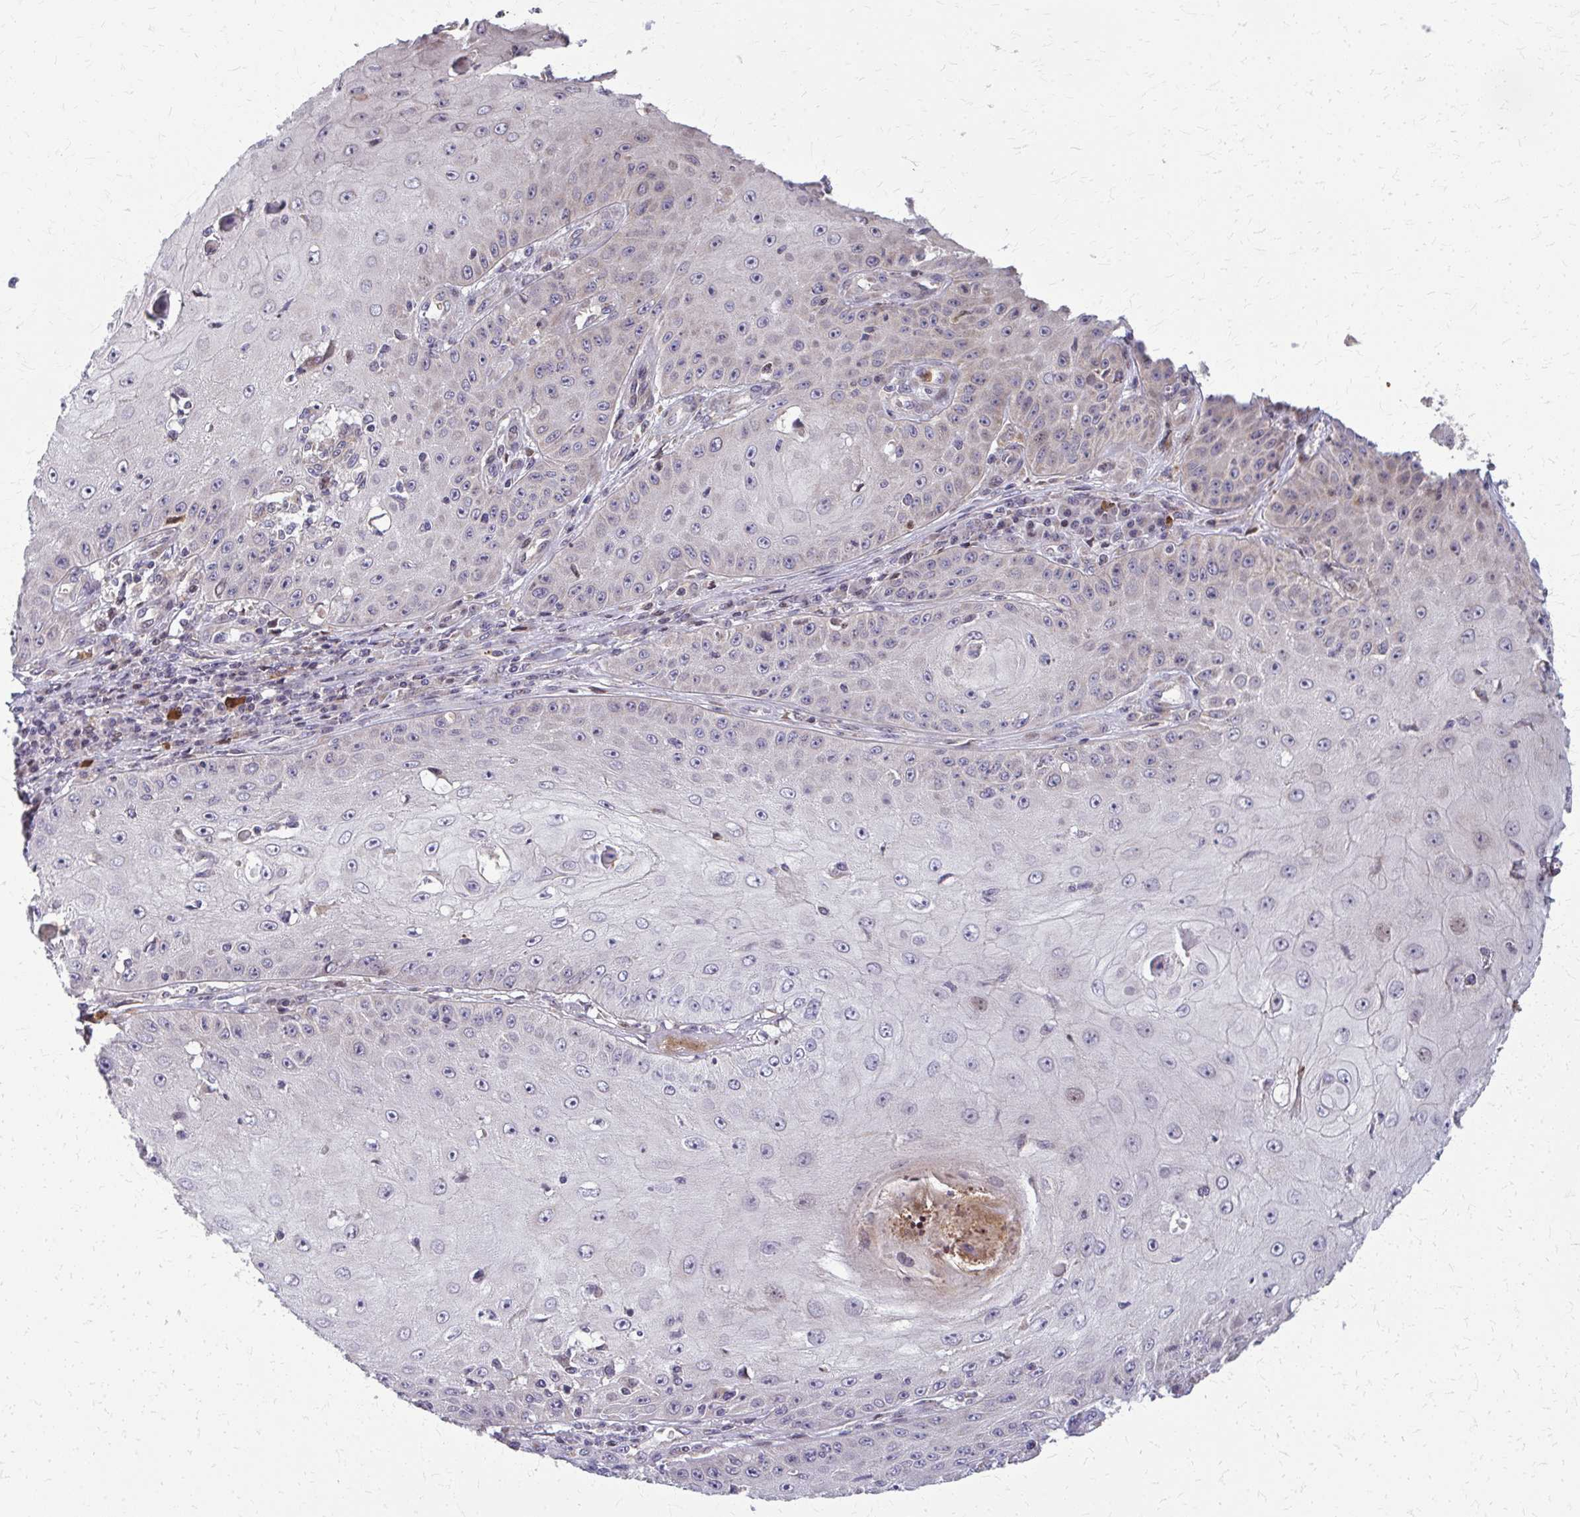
{"staining": {"intensity": "negative", "quantity": "none", "location": "none"}, "tissue": "skin cancer", "cell_type": "Tumor cells", "image_type": "cancer", "snomed": [{"axis": "morphology", "description": "Squamous cell carcinoma, NOS"}, {"axis": "topography", "description": "Skin"}], "caption": "Squamous cell carcinoma (skin) stained for a protein using immunohistochemistry displays no positivity tumor cells.", "gene": "MCCC1", "patient": {"sex": "male", "age": 70}}